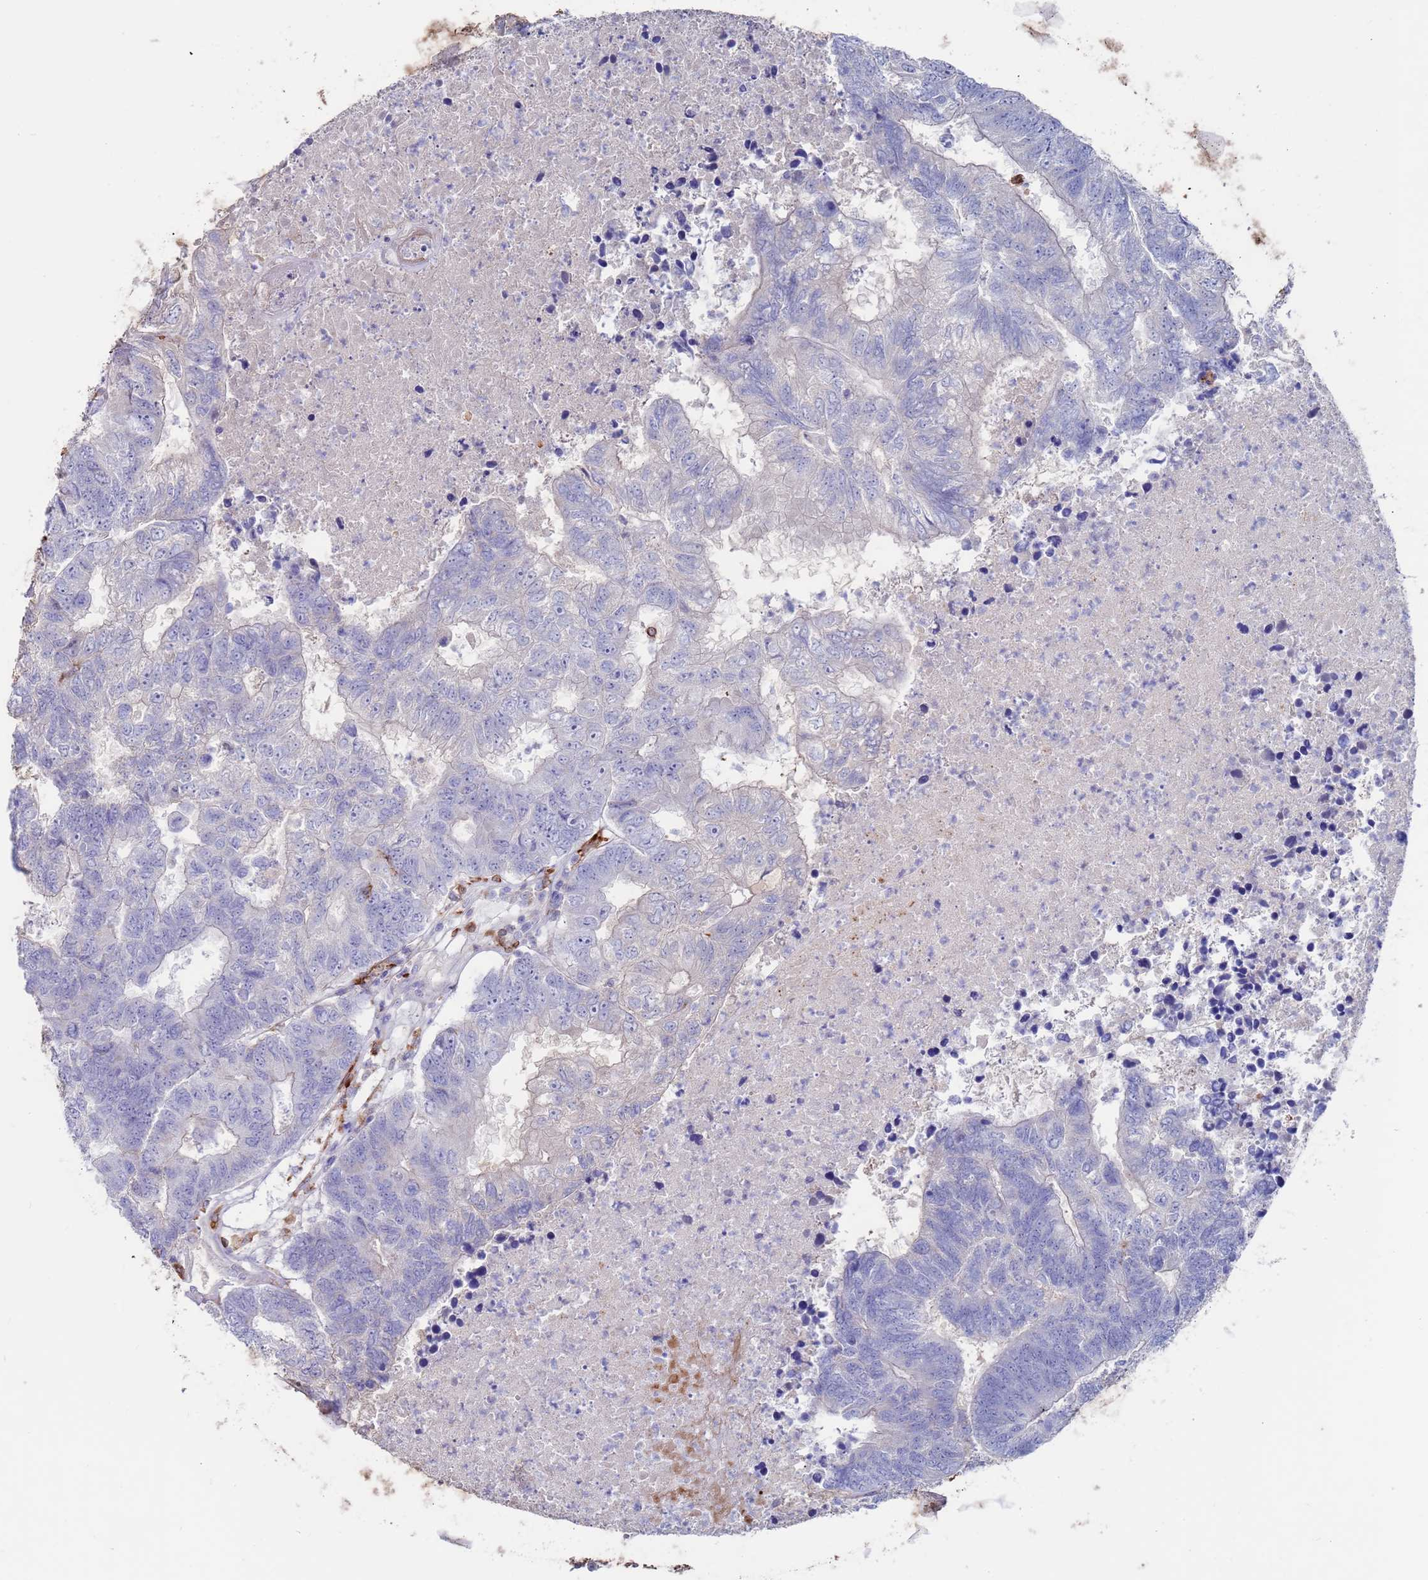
{"staining": {"intensity": "negative", "quantity": "none", "location": "none"}, "tissue": "colorectal cancer", "cell_type": "Tumor cells", "image_type": "cancer", "snomed": [{"axis": "morphology", "description": "Adenocarcinoma, NOS"}, {"axis": "topography", "description": "Colon"}], "caption": "Immunohistochemical staining of human adenocarcinoma (colorectal) shows no significant staining in tumor cells.", "gene": "GREB1L", "patient": {"sex": "female", "age": 48}}